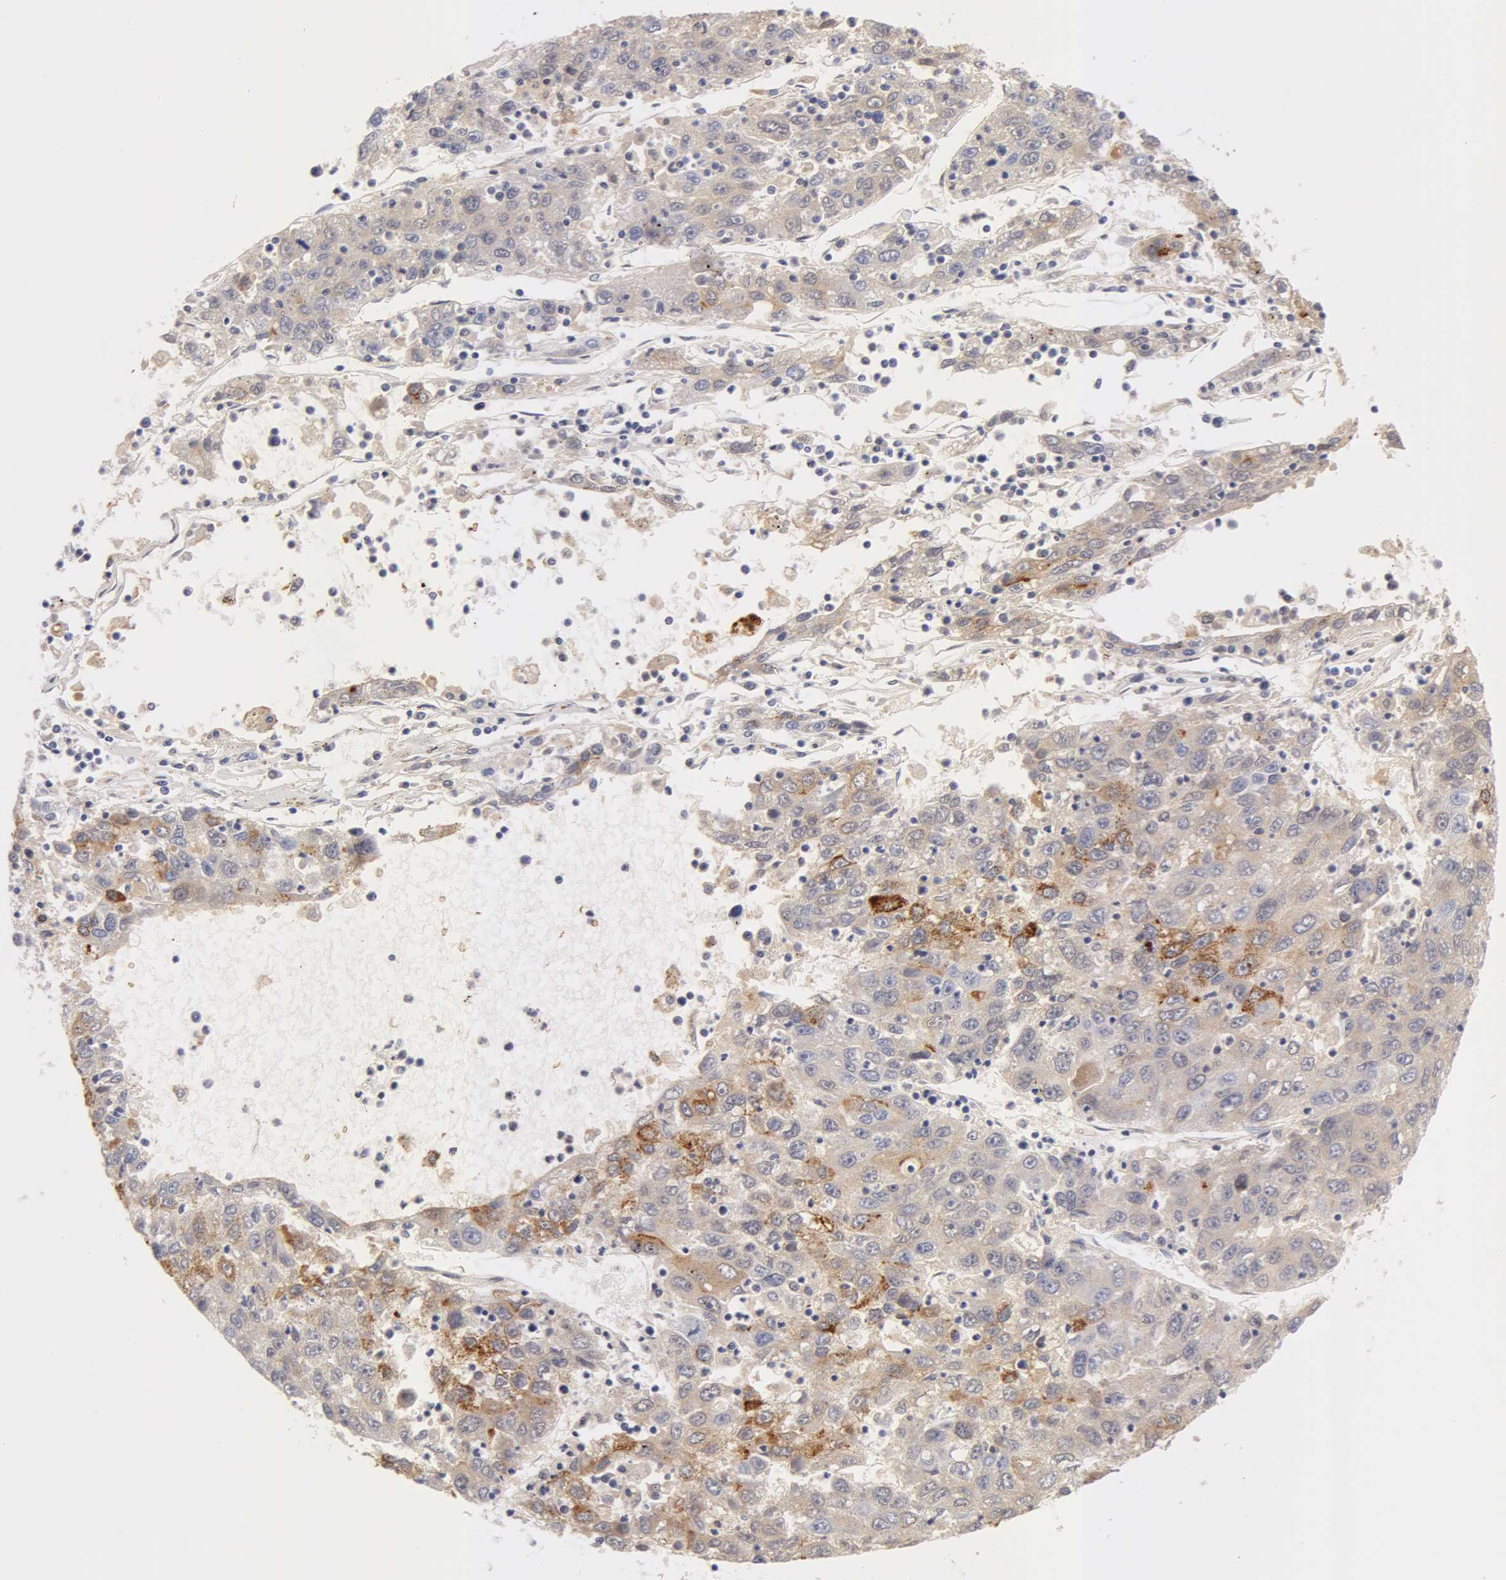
{"staining": {"intensity": "negative", "quantity": "none", "location": "none"}, "tissue": "liver cancer", "cell_type": "Tumor cells", "image_type": "cancer", "snomed": [{"axis": "morphology", "description": "Carcinoma, Hepatocellular, NOS"}, {"axis": "topography", "description": "Liver"}], "caption": "Immunohistochemical staining of human hepatocellular carcinoma (liver) shows no significant expression in tumor cells.", "gene": "AHSG", "patient": {"sex": "male", "age": 49}}